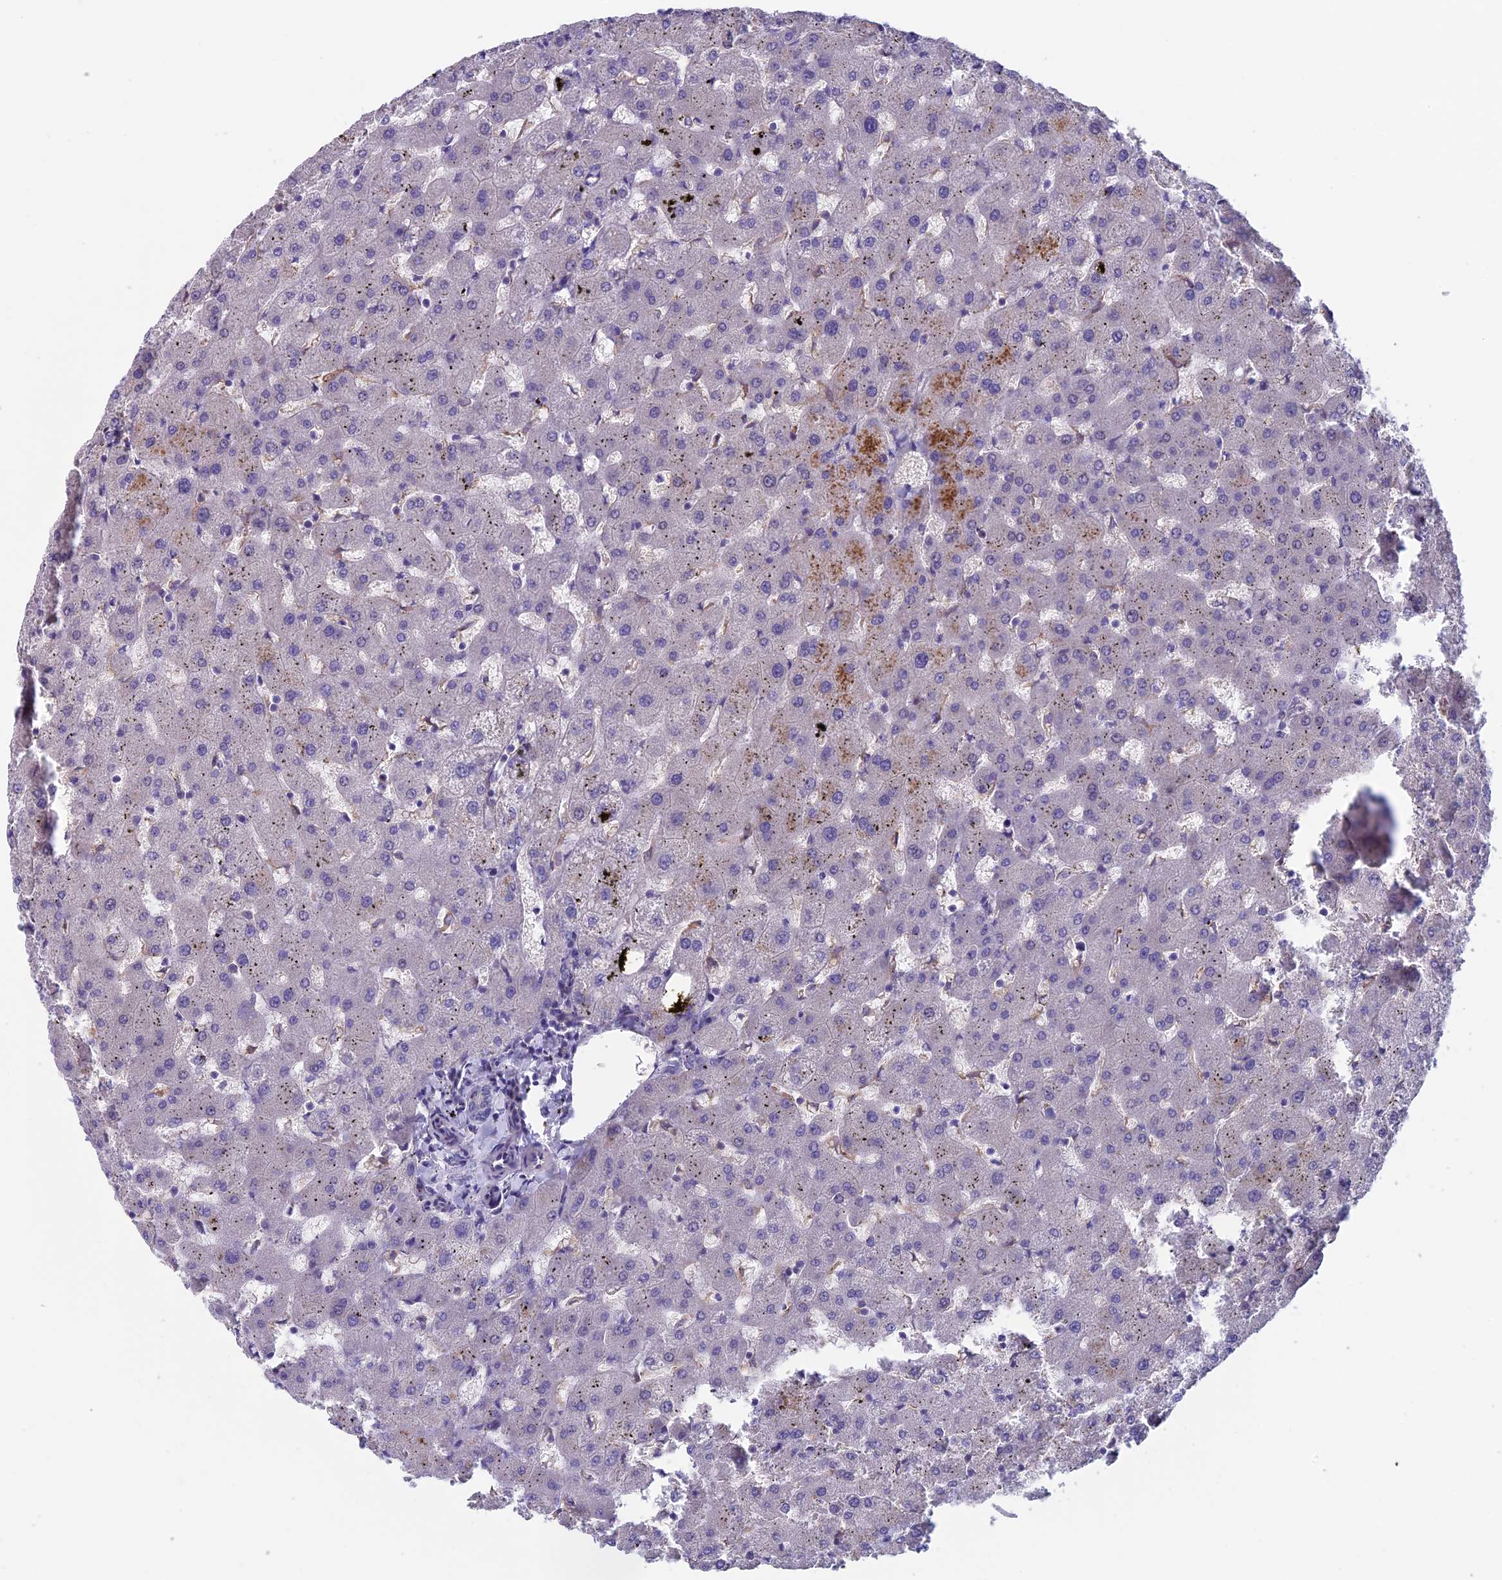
{"staining": {"intensity": "negative", "quantity": "none", "location": "none"}, "tissue": "liver", "cell_type": "Cholangiocytes", "image_type": "normal", "snomed": [{"axis": "morphology", "description": "Normal tissue, NOS"}, {"axis": "topography", "description": "Liver"}], "caption": "An image of human liver is negative for staining in cholangiocytes. (DAB IHC visualized using brightfield microscopy, high magnification).", "gene": "CNOT6L", "patient": {"sex": "female", "age": 63}}